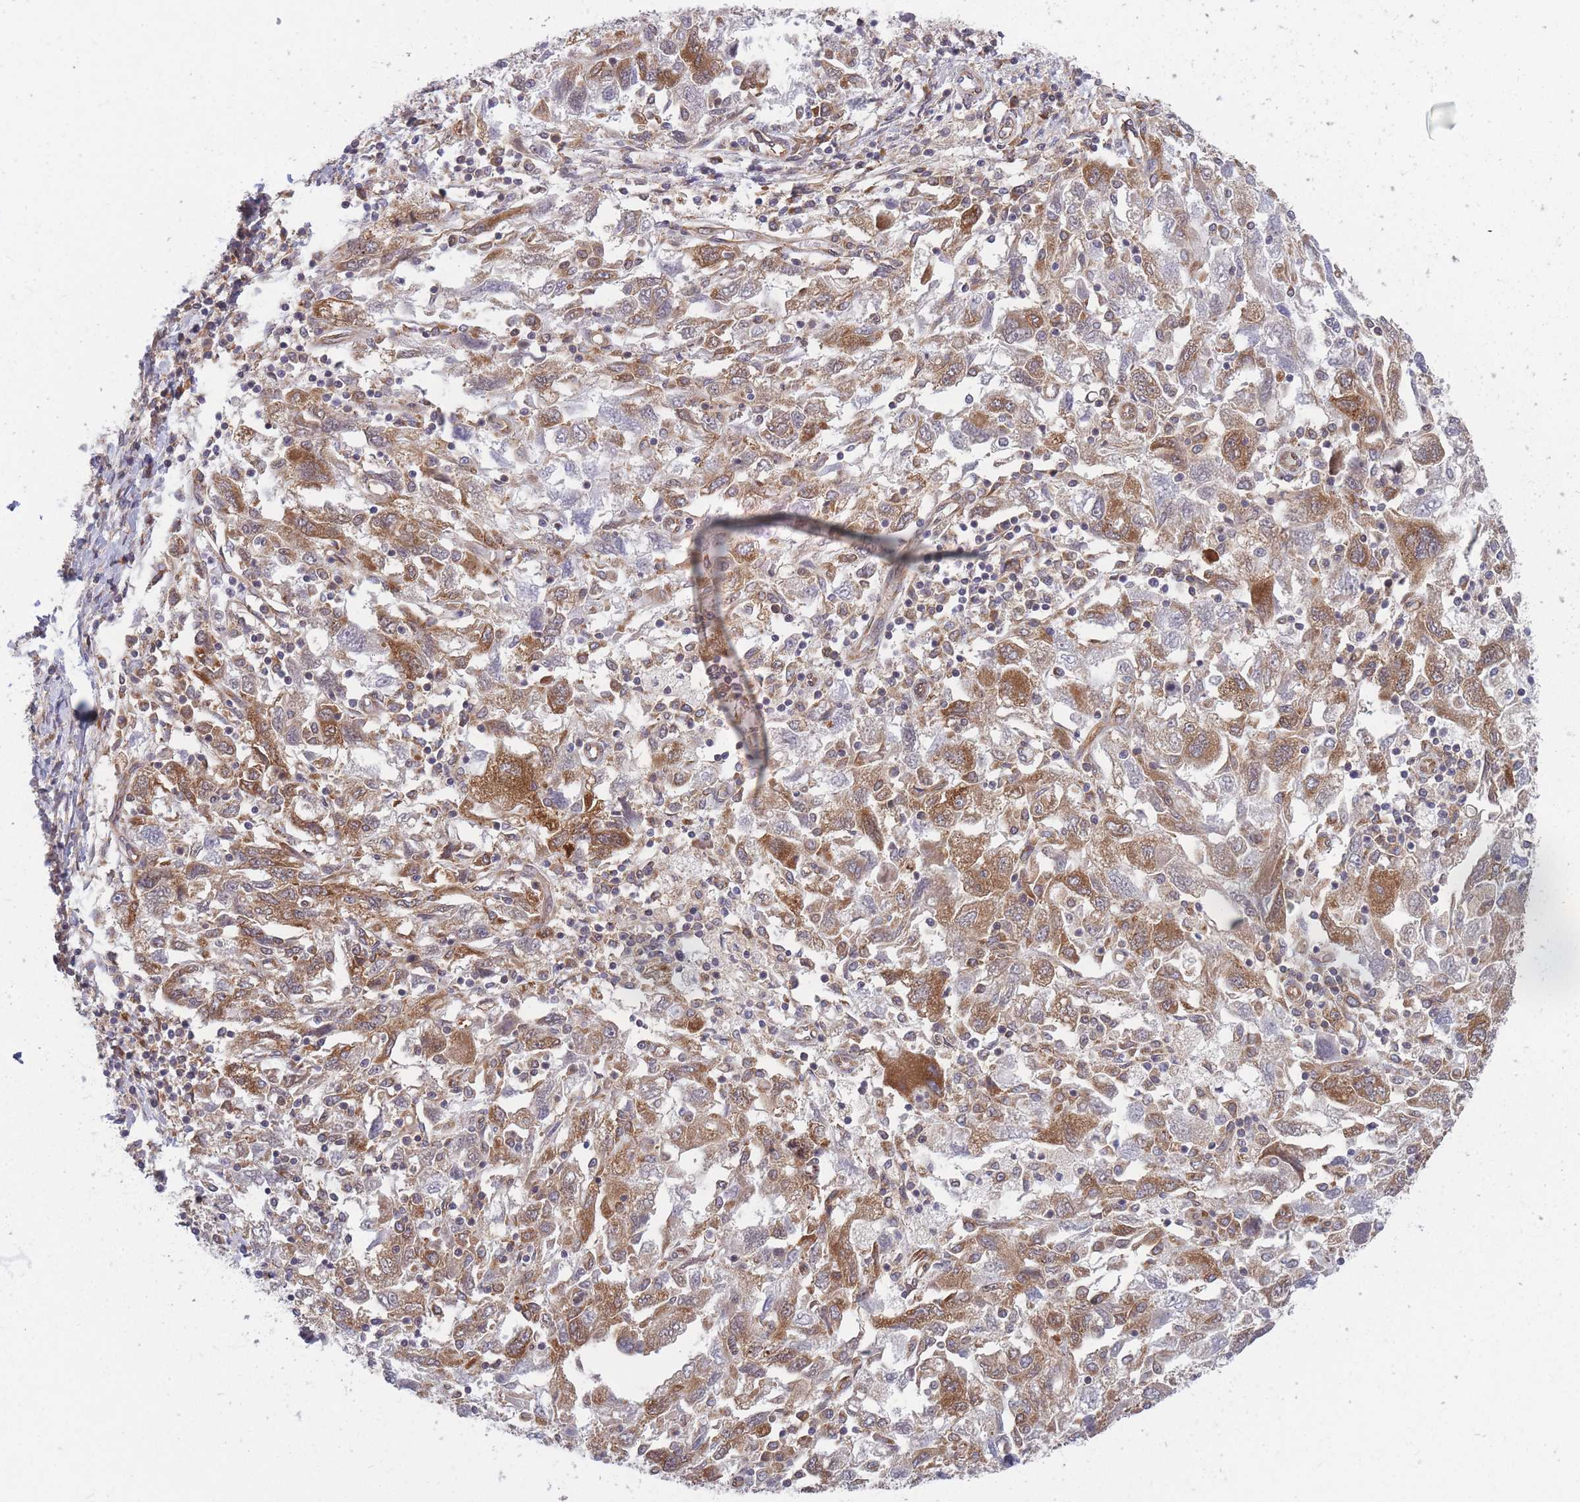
{"staining": {"intensity": "moderate", "quantity": ">75%", "location": "cytoplasmic/membranous"}, "tissue": "ovarian cancer", "cell_type": "Tumor cells", "image_type": "cancer", "snomed": [{"axis": "morphology", "description": "Carcinoma, NOS"}, {"axis": "morphology", "description": "Cystadenocarcinoma, serous, NOS"}, {"axis": "topography", "description": "Ovary"}], "caption": "This micrograph displays immunohistochemistry staining of ovarian cancer, with medium moderate cytoplasmic/membranous positivity in approximately >75% of tumor cells.", "gene": "CCDC124", "patient": {"sex": "female", "age": 69}}